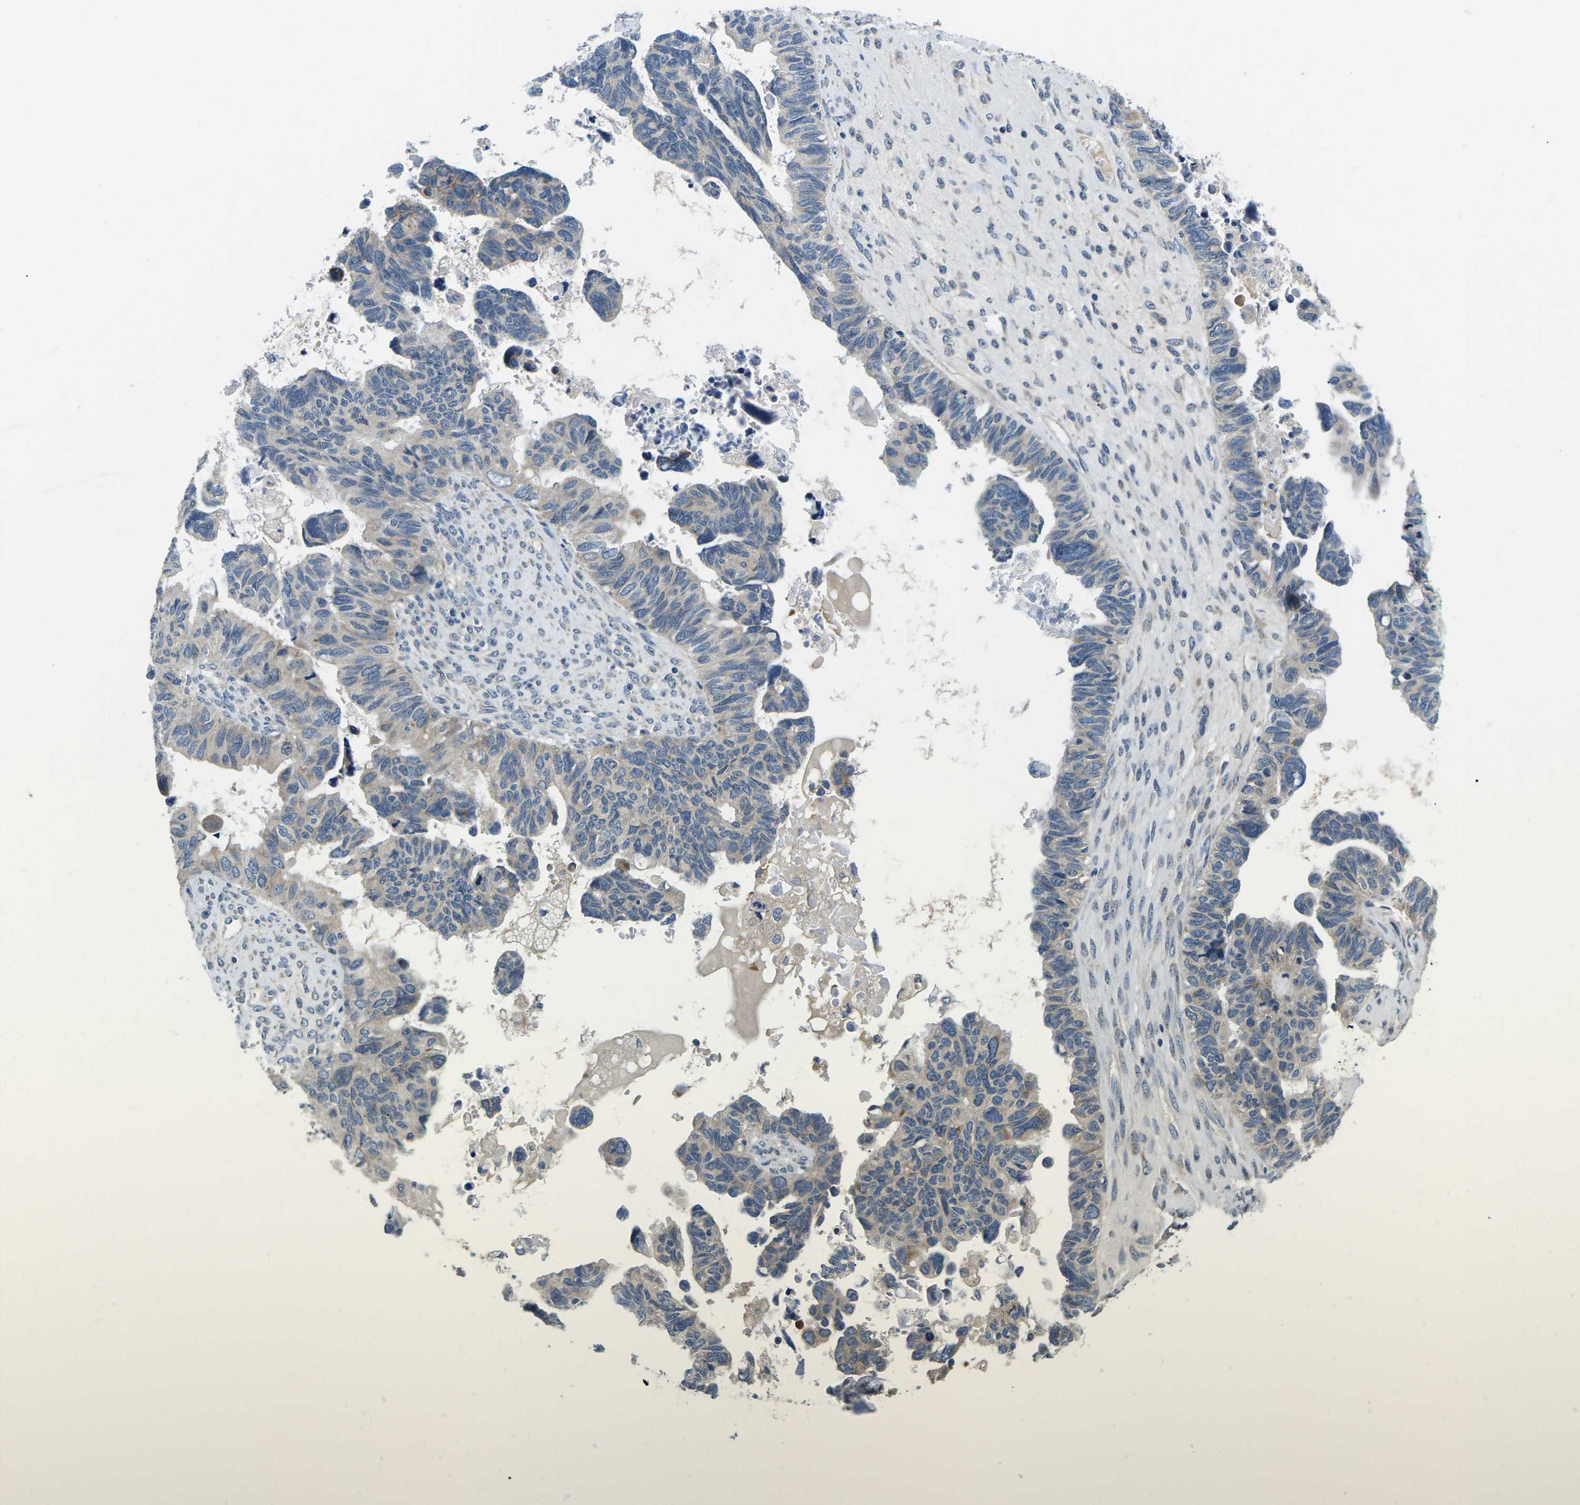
{"staining": {"intensity": "weak", "quantity": "<25%", "location": "cytoplasmic/membranous"}, "tissue": "ovarian cancer", "cell_type": "Tumor cells", "image_type": "cancer", "snomed": [{"axis": "morphology", "description": "Cystadenocarcinoma, serous, NOS"}, {"axis": "topography", "description": "Ovary"}], "caption": "The immunohistochemistry photomicrograph has no significant expression in tumor cells of ovarian cancer tissue.", "gene": "ERGIC3", "patient": {"sex": "female", "age": 79}}